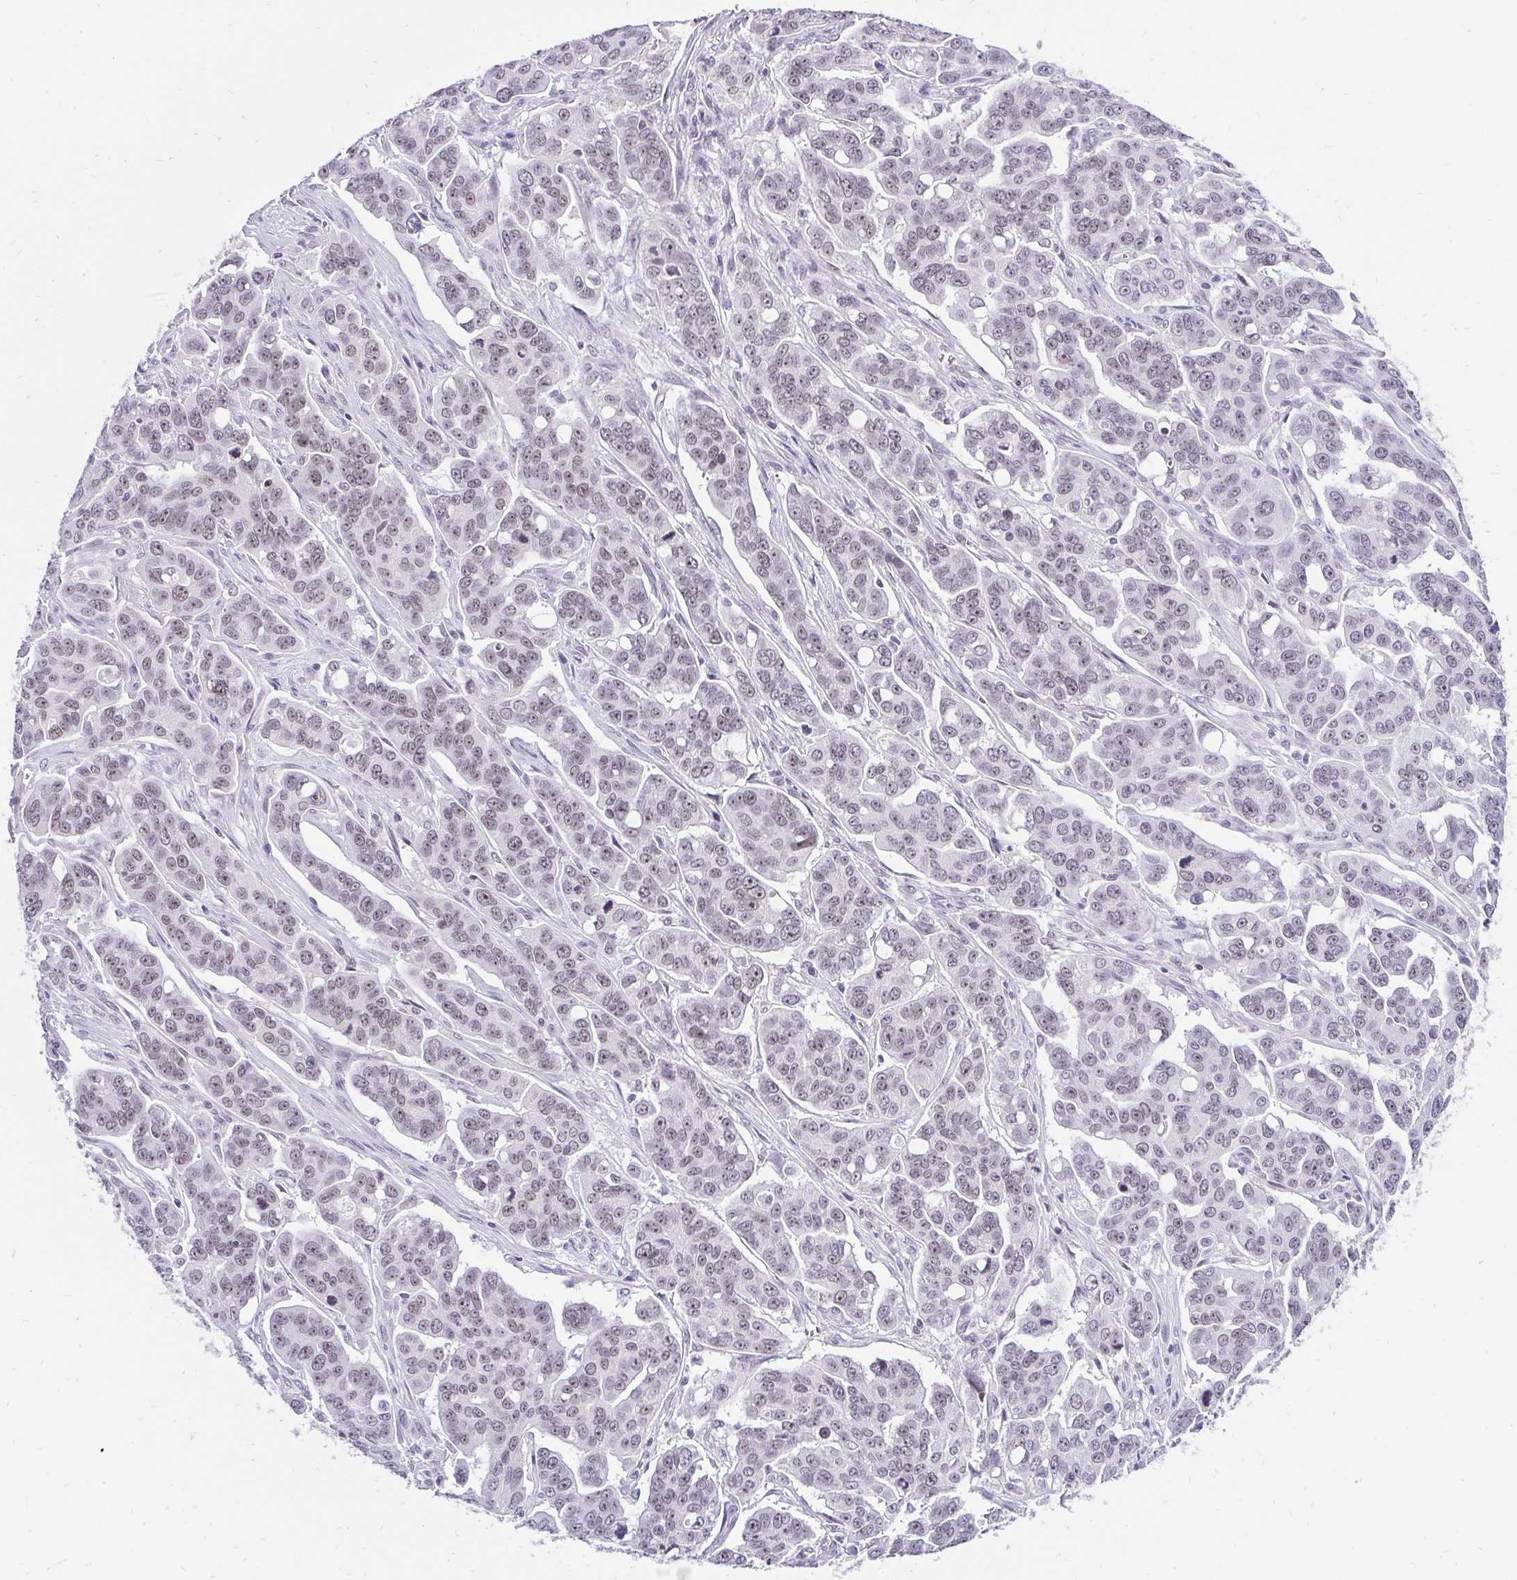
{"staining": {"intensity": "weak", "quantity": ">75%", "location": "nuclear"}, "tissue": "ovarian cancer", "cell_type": "Tumor cells", "image_type": "cancer", "snomed": [{"axis": "morphology", "description": "Carcinoma, endometroid"}, {"axis": "topography", "description": "Ovary"}], "caption": "Approximately >75% of tumor cells in human ovarian endometroid carcinoma reveal weak nuclear protein positivity as visualized by brown immunohistochemical staining.", "gene": "ZNF860", "patient": {"sex": "female", "age": 78}}